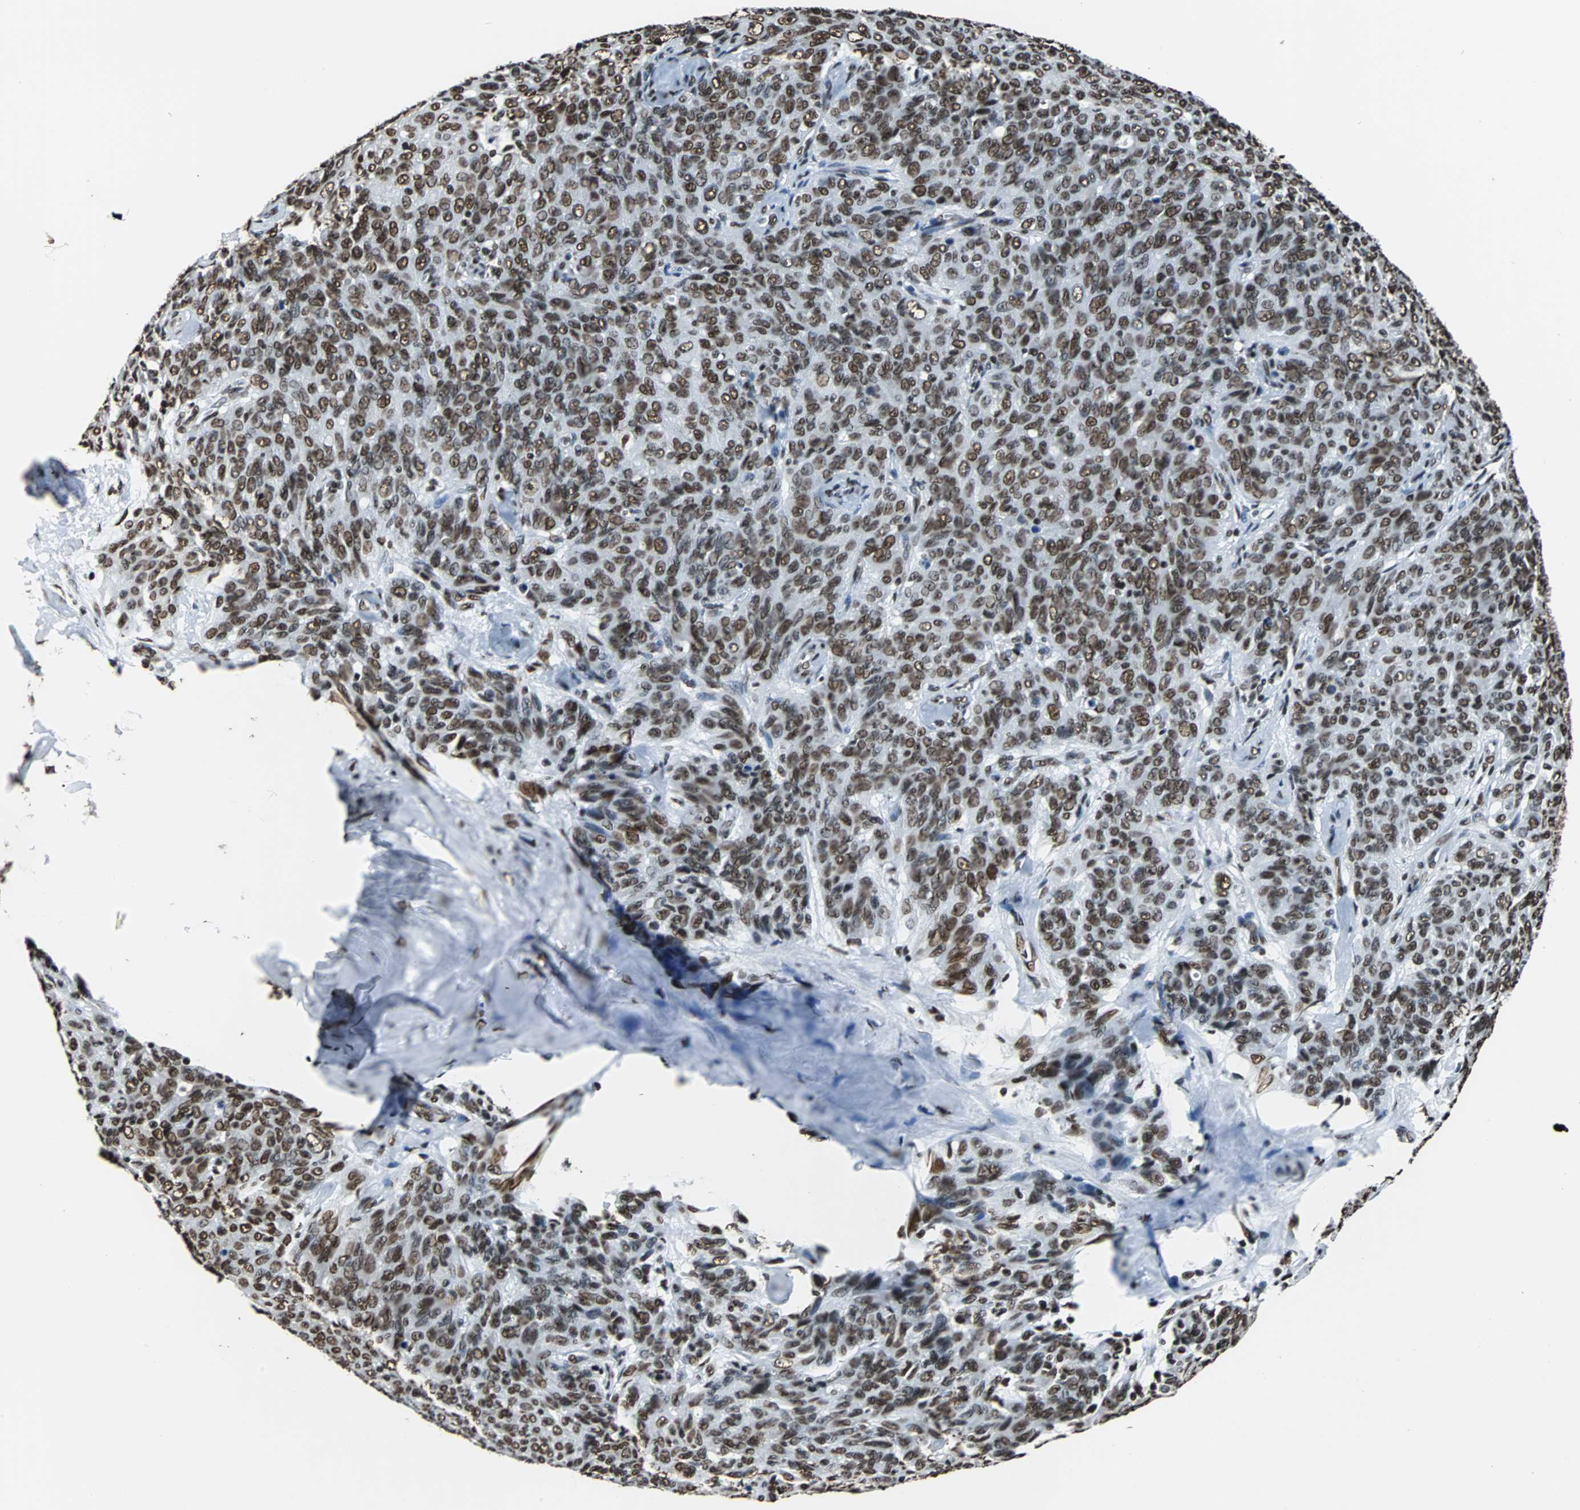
{"staining": {"intensity": "strong", "quantity": ">75%", "location": "nuclear"}, "tissue": "ovarian cancer", "cell_type": "Tumor cells", "image_type": "cancer", "snomed": [{"axis": "morphology", "description": "Carcinoma, endometroid"}, {"axis": "topography", "description": "Ovary"}], "caption": "Ovarian cancer stained with a protein marker displays strong staining in tumor cells.", "gene": "FUBP1", "patient": {"sex": "female", "age": 60}}